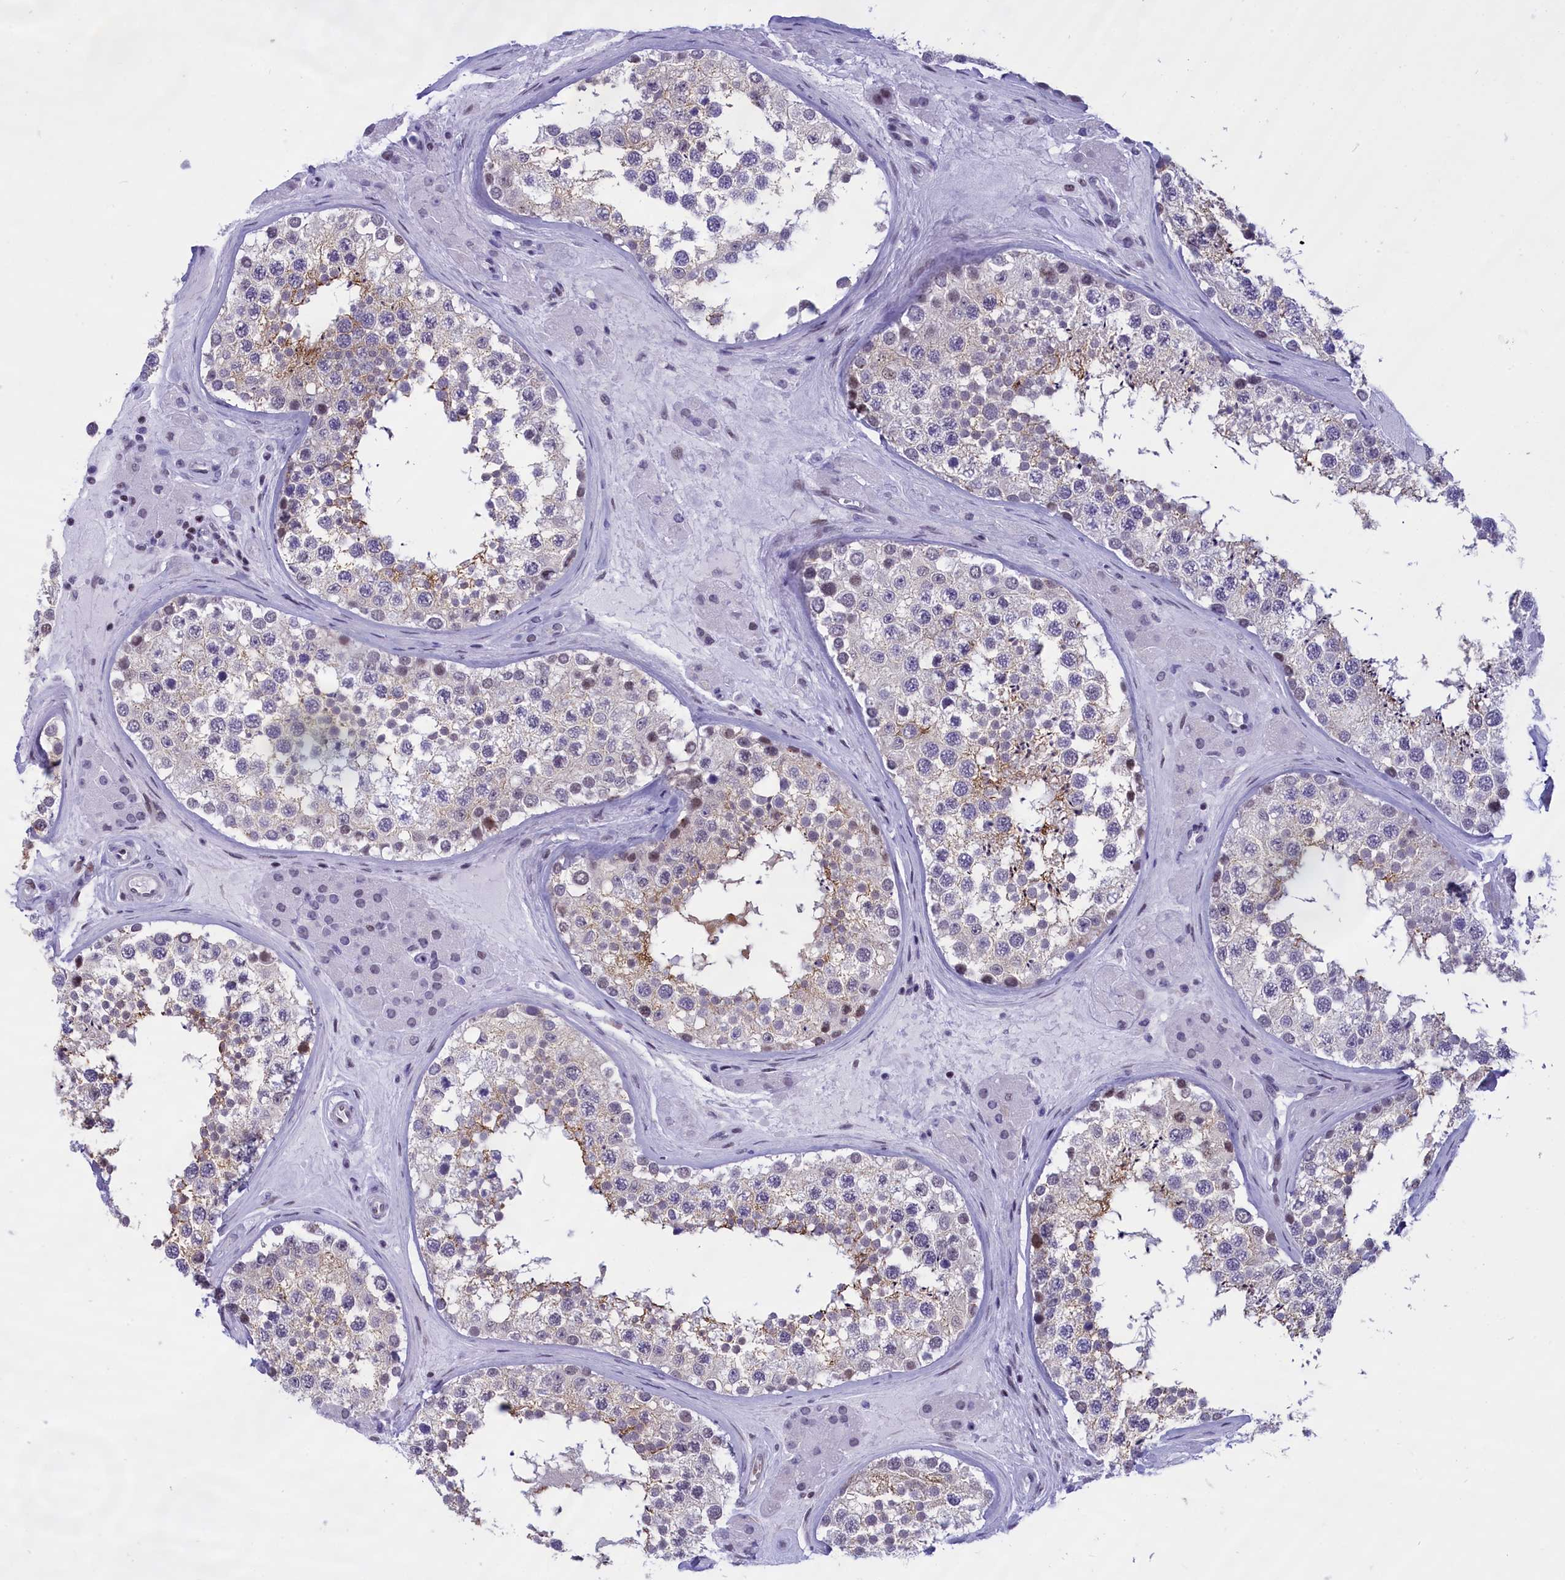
{"staining": {"intensity": "moderate", "quantity": "<25%", "location": "cytoplasmic/membranous,nuclear"}, "tissue": "testis", "cell_type": "Cells in seminiferous ducts", "image_type": "normal", "snomed": [{"axis": "morphology", "description": "Normal tissue, NOS"}, {"axis": "topography", "description": "Testis"}], "caption": "Moderate cytoplasmic/membranous,nuclear expression is present in about <25% of cells in seminiferous ducts in benign testis. The protein of interest is shown in brown color, while the nuclei are stained blue.", "gene": "SPIRE2", "patient": {"sex": "male", "age": 46}}